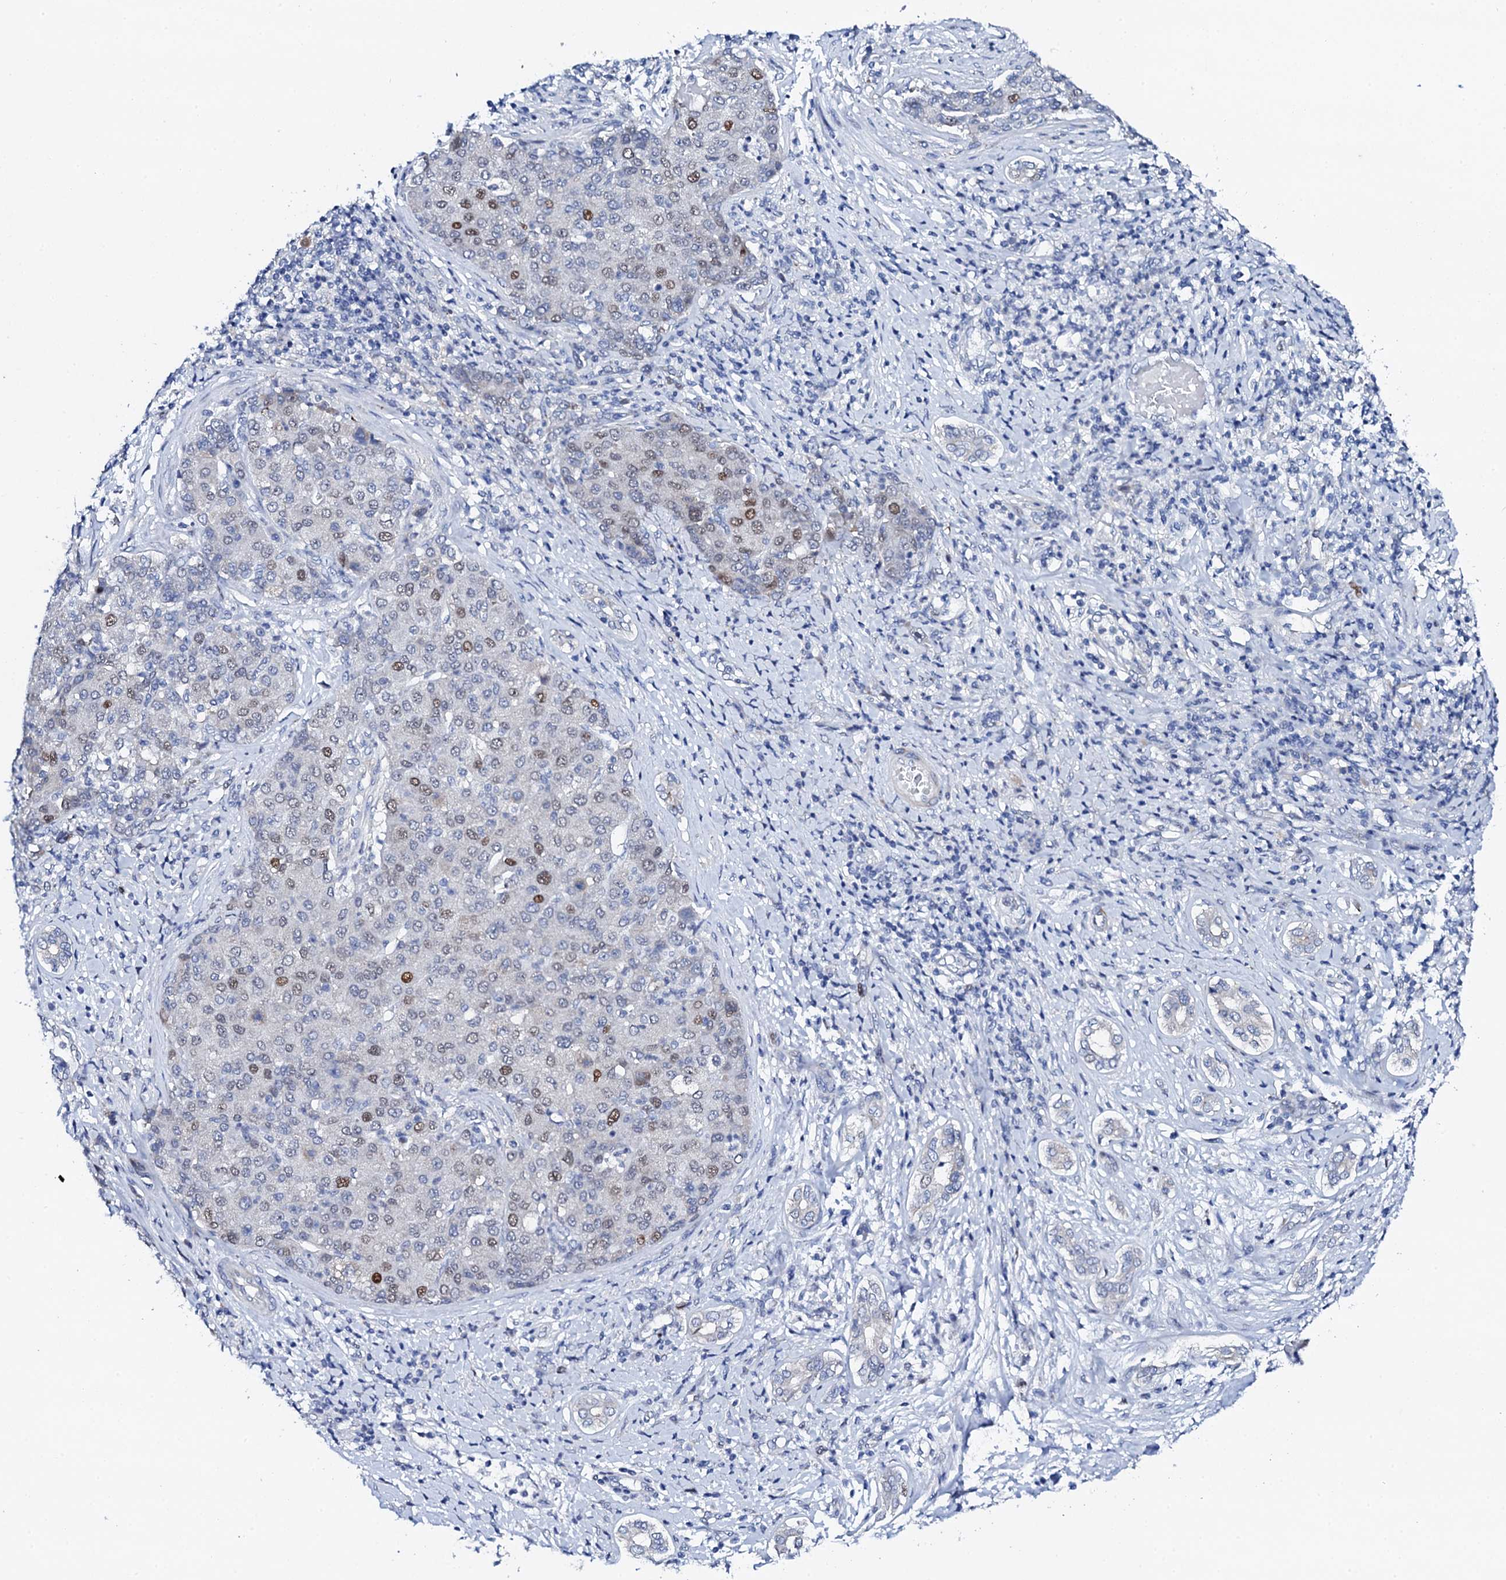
{"staining": {"intensity": "moderate", "quantity": "<25%", "location": "nuclear"}, "tissue": "liver cancer", "cell_type": "Tumor cells", "image_type": "cancer", "snomed": [{"axis": "morphology", "description": "Carcinoma, Hepatocellular, NOS"}, {"axis": "topography", "description": "Liver"}], "caption": "A low amount of moderate nuclear positivity is present in about <25% of tumor cells in liver cancer tissue.", "gene": "NUDT13", "patient": {"sex": "male", "age": 65}}